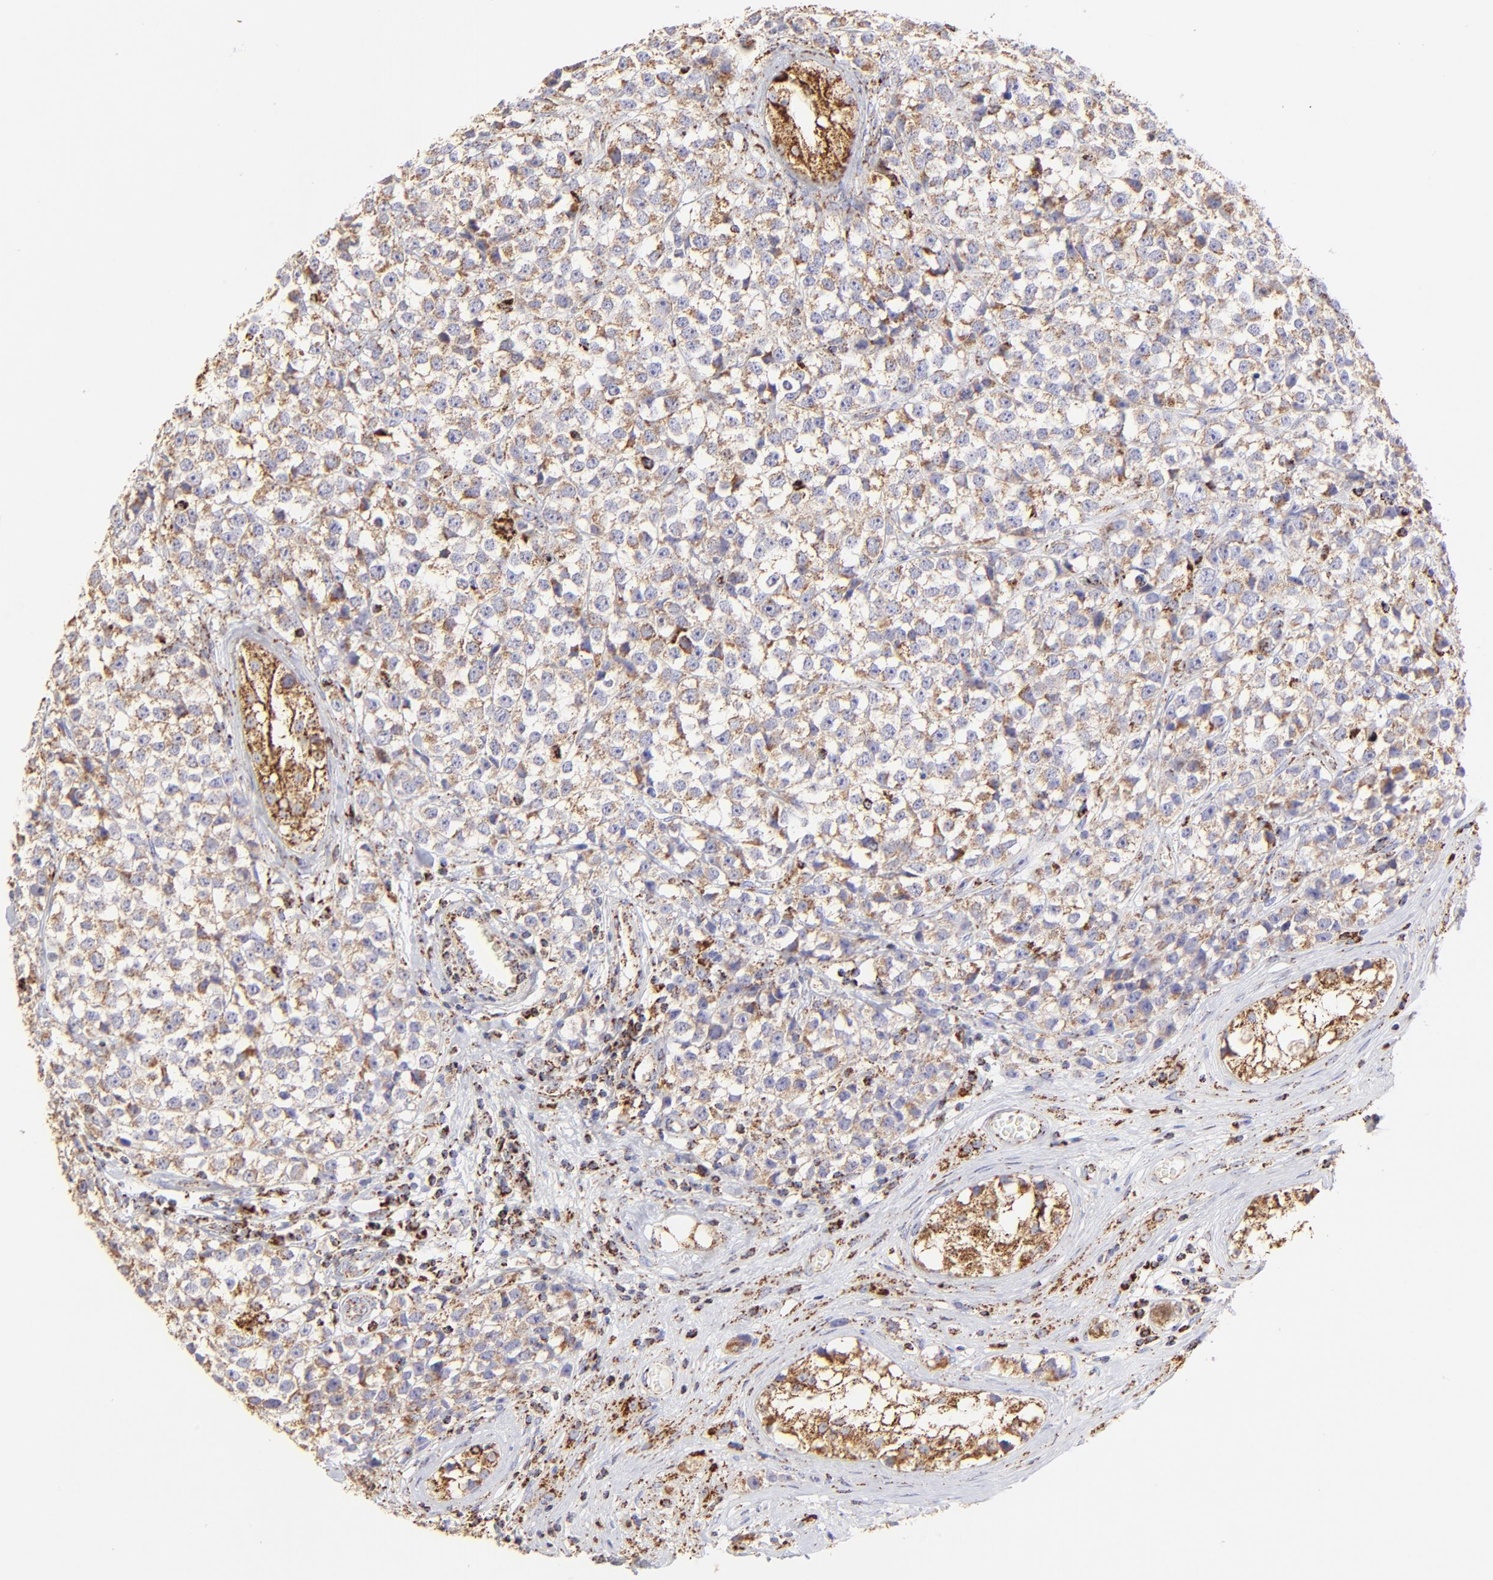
{"staining": {"intensity": "moderate", "quantity": "25%-75%", "location": "cytoplasmic/membranous"}, "tissue": "testis cancer", "cell_type": "Tumor cells", "image_type": "cancer", "snomed": [{"axis": "morphology", "description": "Seminoma, NOS"}, {"axis": "topography", "description": "Testis"}], "caption": "Testis cancer stained for a protein (brown) exhibits moderate cytoplasmic/membranous positive expression in approximately 25%-75% of tumor cells.", "gene": "ECH1", "patient": {"sex": "male", "age": 25}}